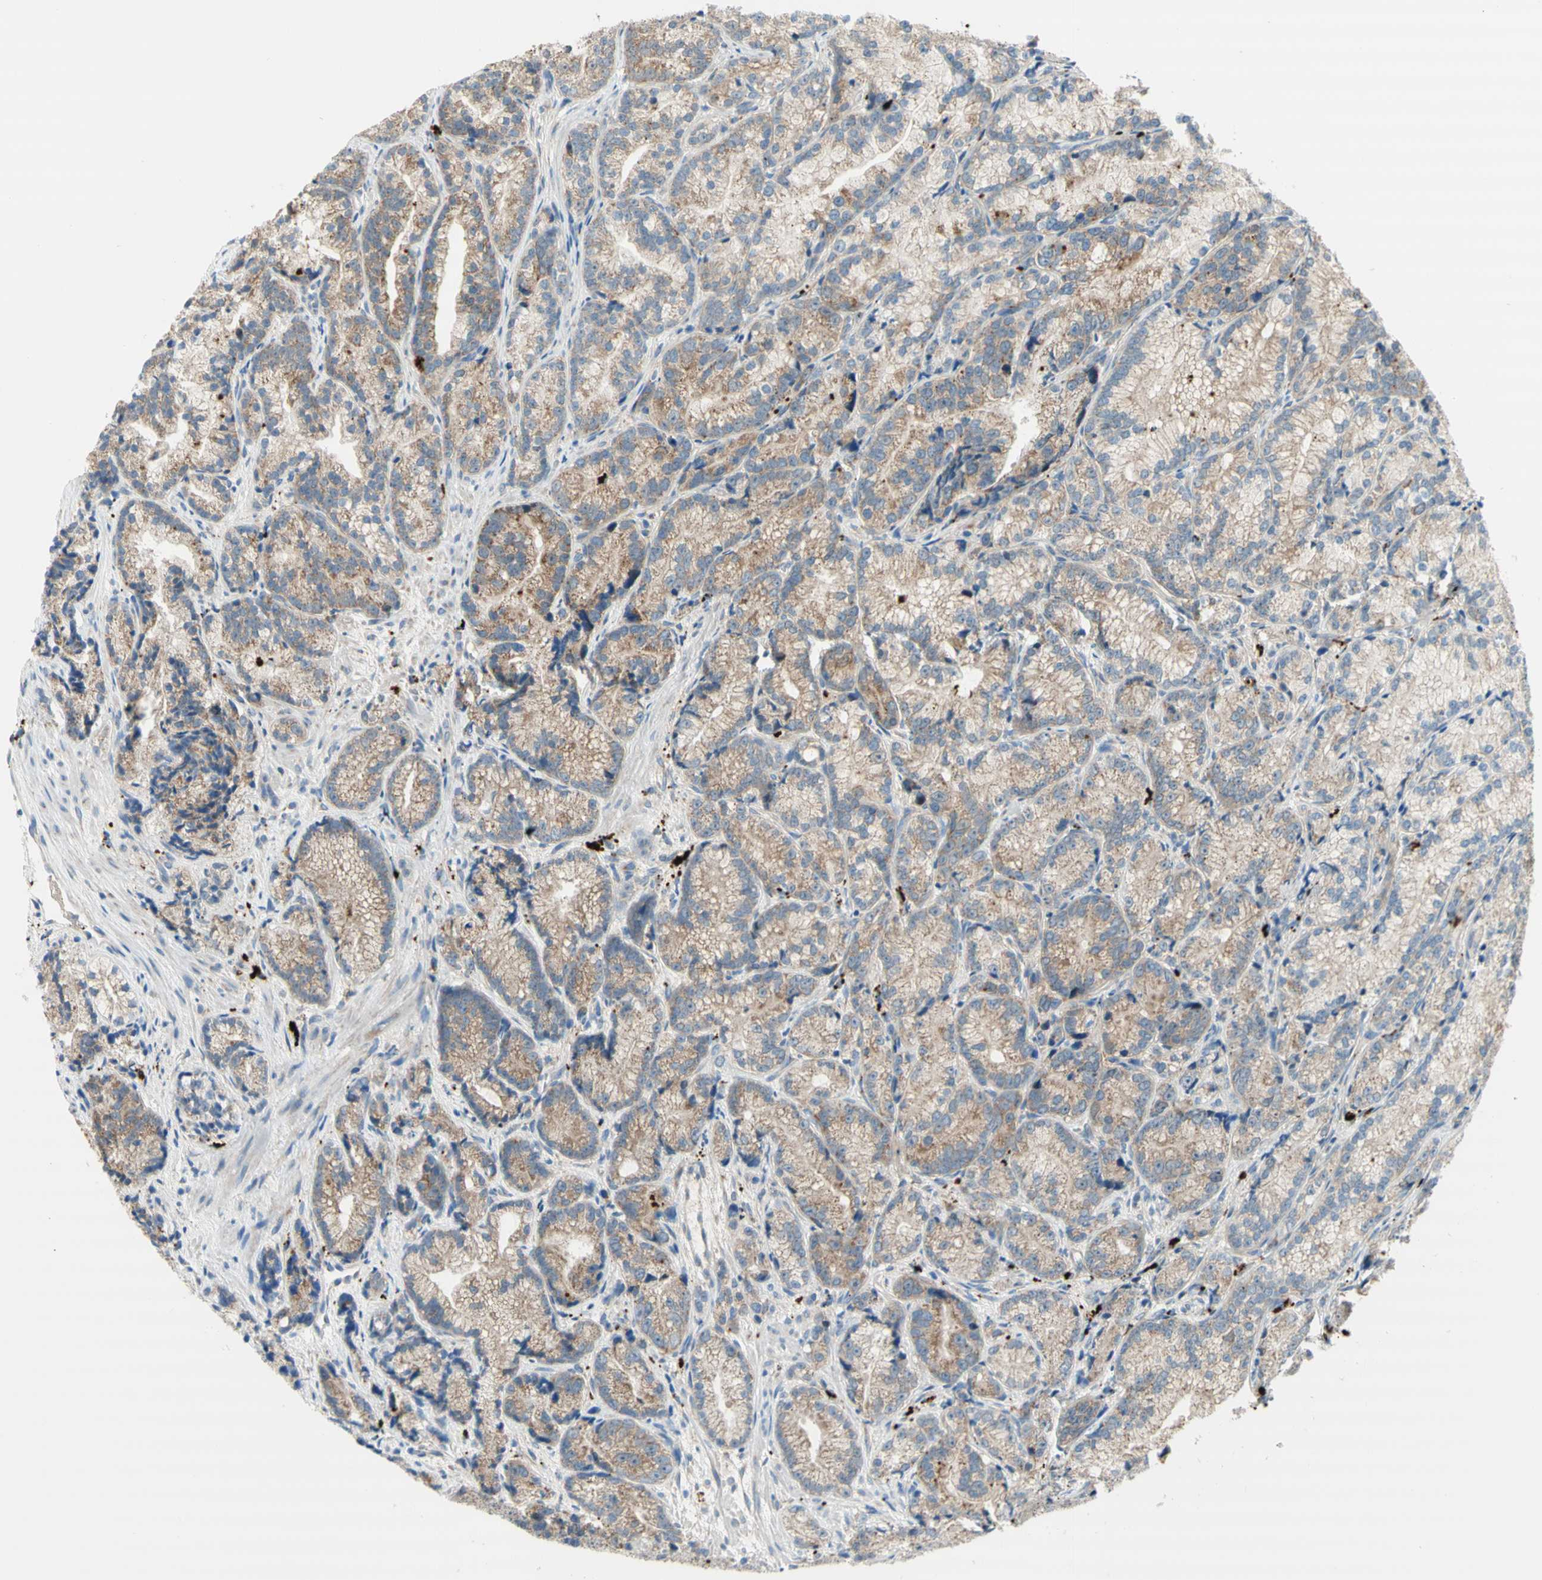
{"staining": {"intensity": "moderate", "quantity": "25%-75%", "location": "cytoplasmic/membranous"}, "tissue": "prostate cancer", "cell_type": "Tumor cells", "image_type": "cancer", "snomed": [{"axis": "morphology", "description": "Adenocarcinoma, Low grade"}, {"axis": "topography", "description": "Prostate"}], "caption": "Immunohistochemical staining of human prostate cancer displays medium levels of moderate cytoplasmic/membranous protein positivity in about 25%-75% of tumor cells. (DAB (3,3'-diaminobenzidine) IHC with brightfield microscopy, high magnification).", "gene": "URB2", "patient": {"sex": "male", "age": 89}}